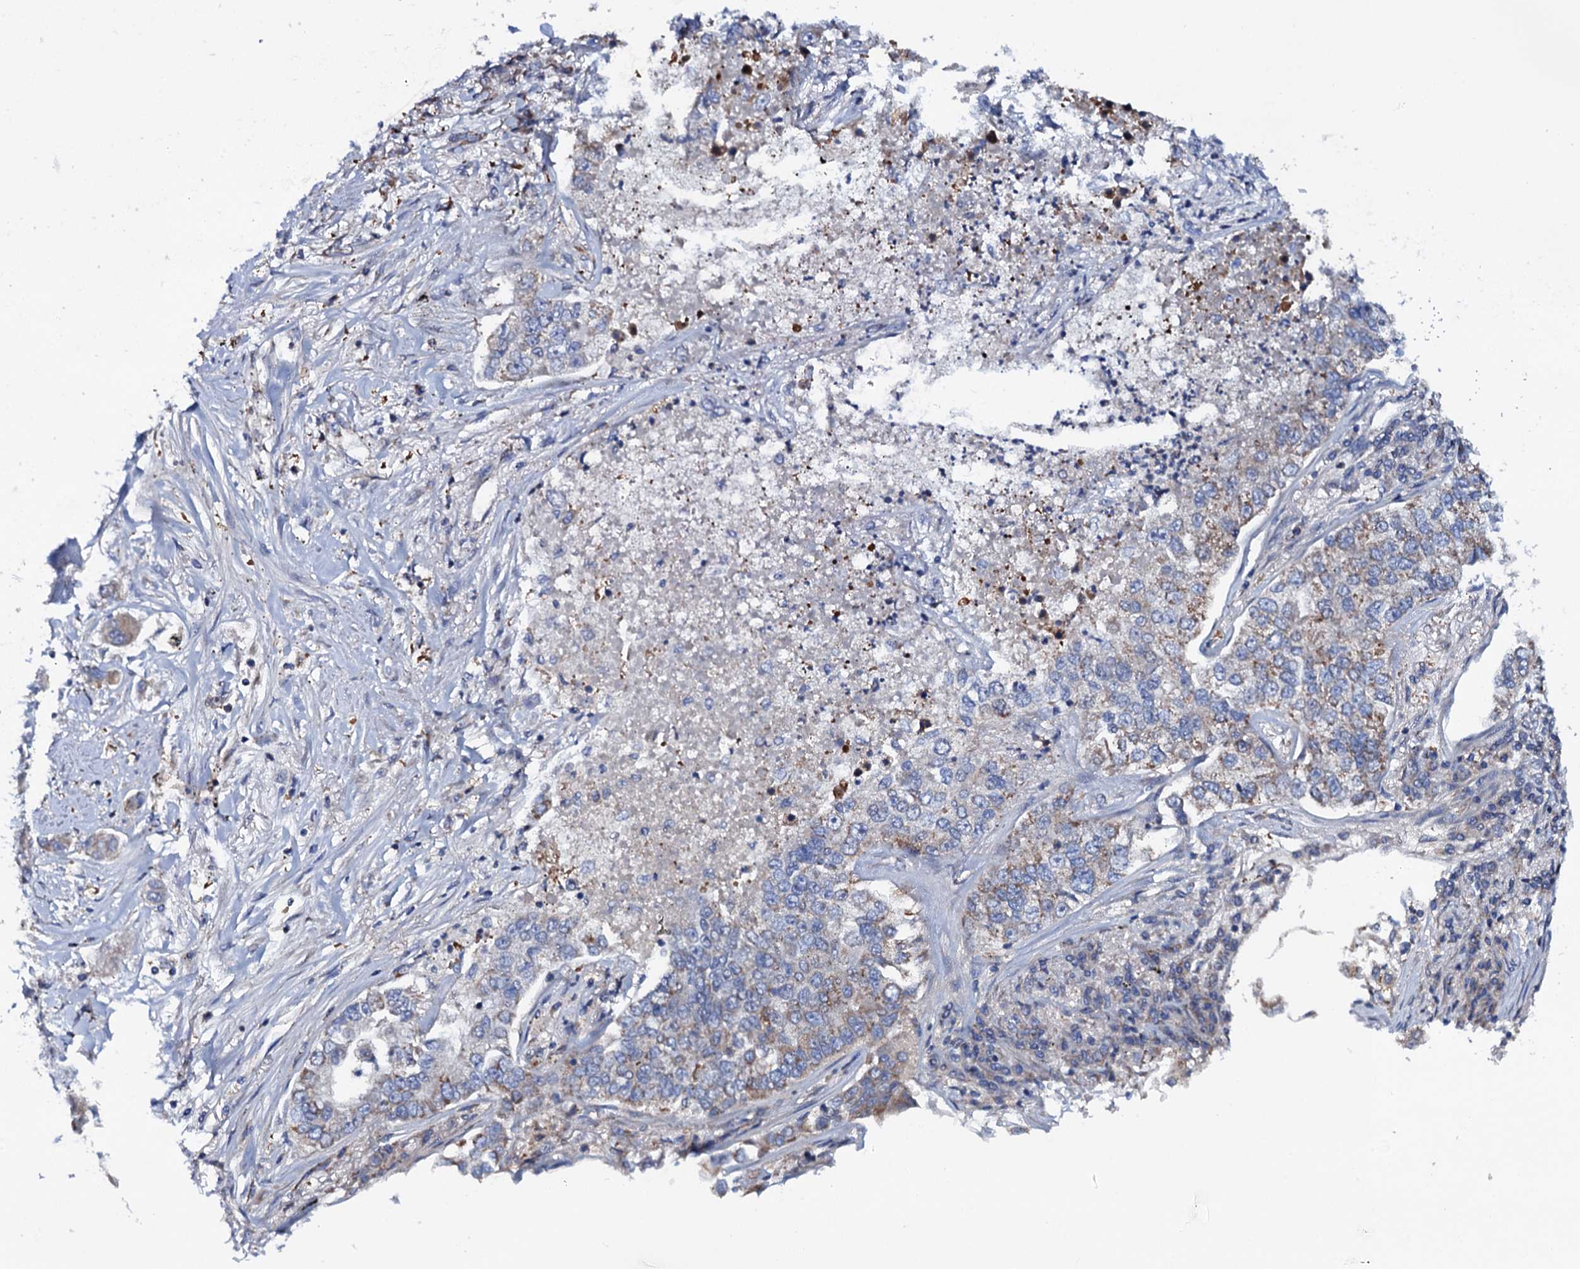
{"staining": {"intensity": "weak", "quantity": "25%-75%", "location": "cytoplasmic/membranous"}, "tissue": "lung cancer", "cell_type": "Tumor cells", "image_type": "cancer", "snomed": [{"axis": "morphology", "description": "Adenocarcinoma, NOS"}, {"axis": "topography", "description": "Lung"}], "caption": "A brown stain shows weak cytoplasmic/membranous expression of a protein in human lung cancer tumor cells. (IHC, brightfield microscopy, high magnification).", "gene": "PTCD3", "patient": {"sex": "male", "age": 49}}